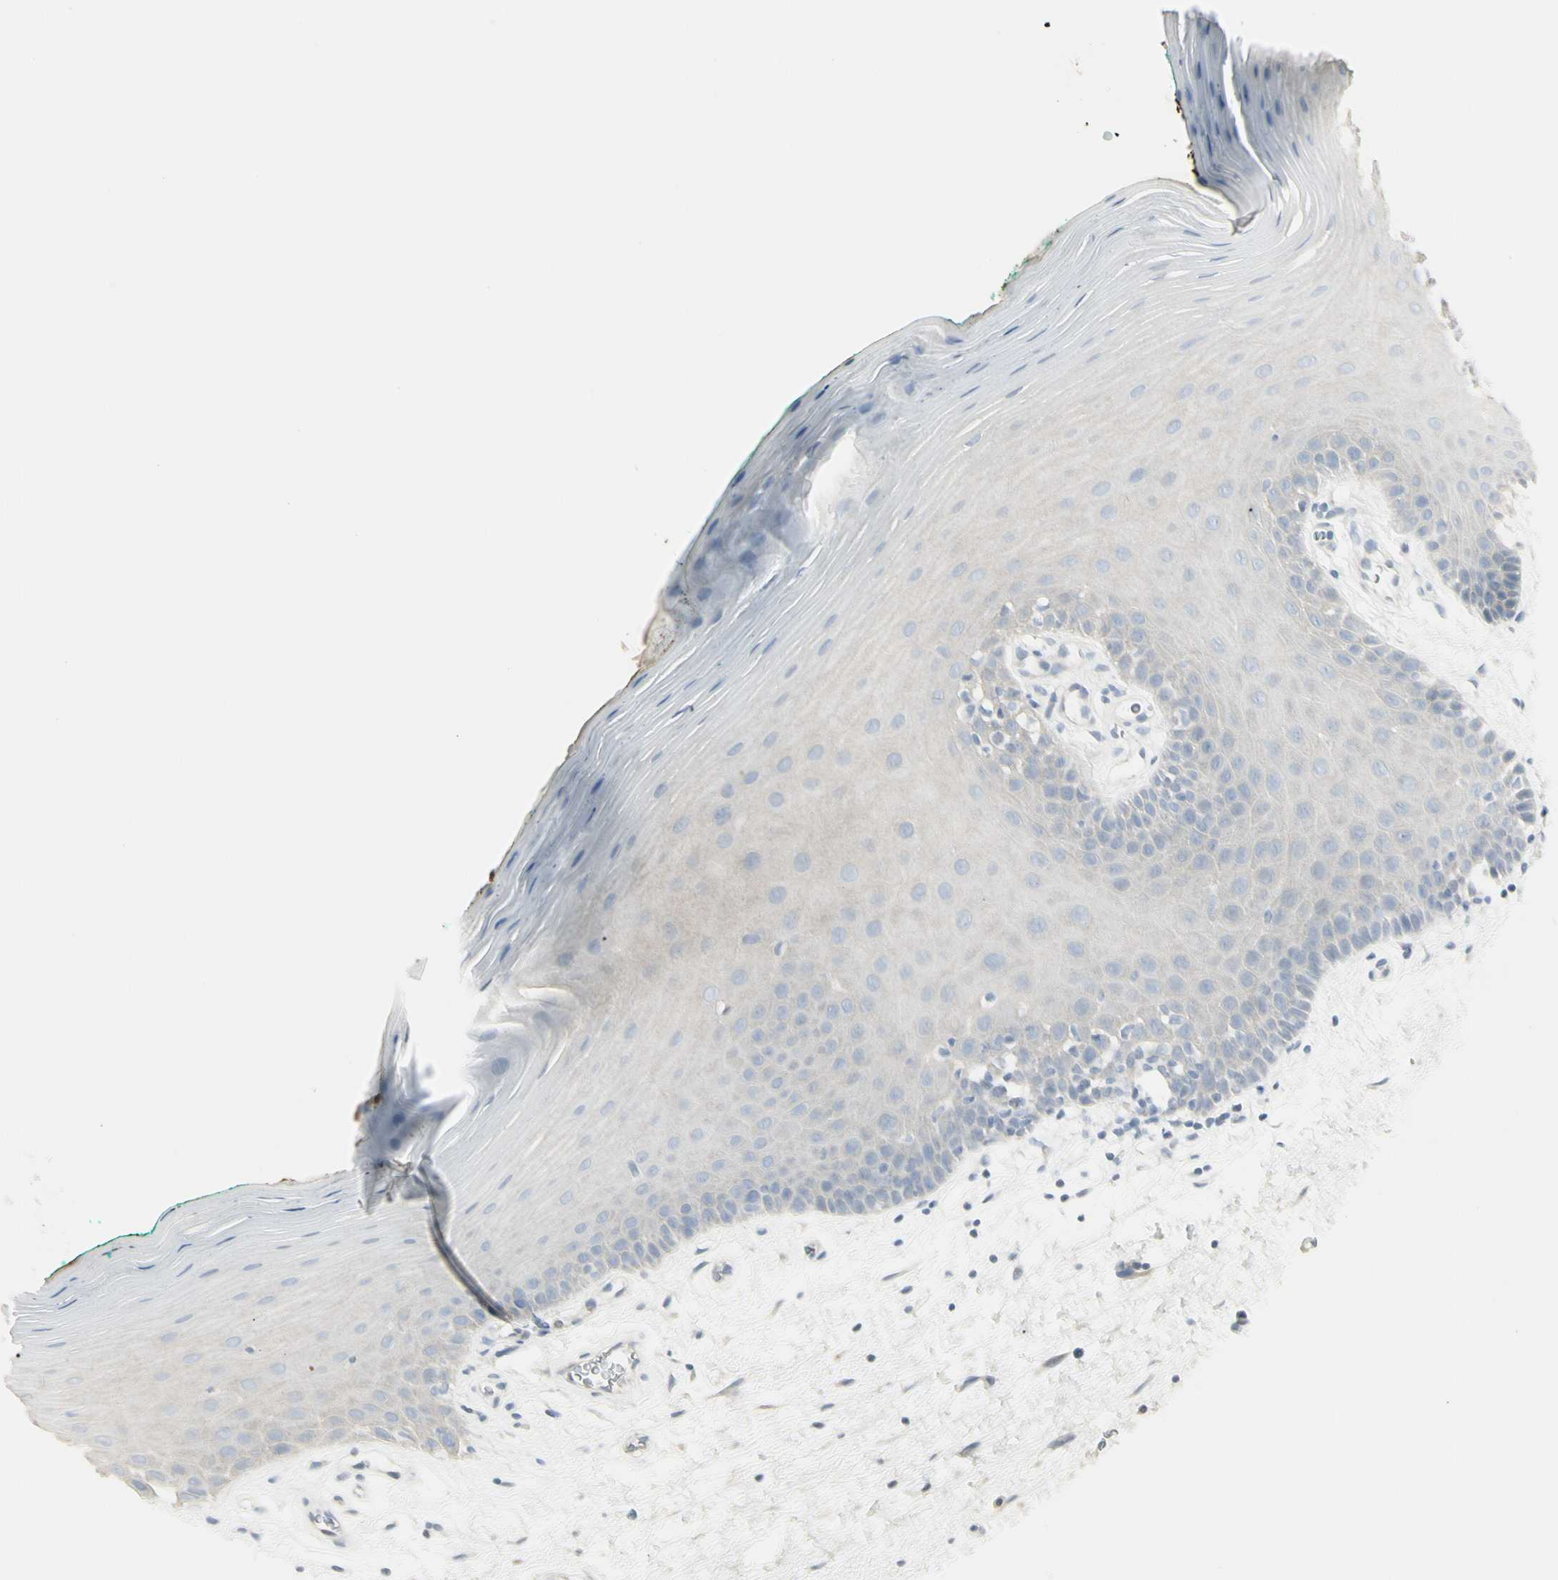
{"staining": {"intensity": "negative", "quantity": "none", "location": "none"}, "tissue": "oral mucosa", "cell_type": "Squamous epithelial cells", "image_type": "normal", "snomed": [{"axis": "morphology", "description": "Normal tissue, NOS"}, {"axis": "topography", "description": "Skeletal muscle"}, {"axis": "topography", "description": "Oral tissue"}], "caption": "This is an immunohistochemistry (IHC) micrograph of normal oral mucosa. There is no staining in squamous epithelial cells.", "gene": "PIP", "patient": {"sex": "male", "age": 58}}